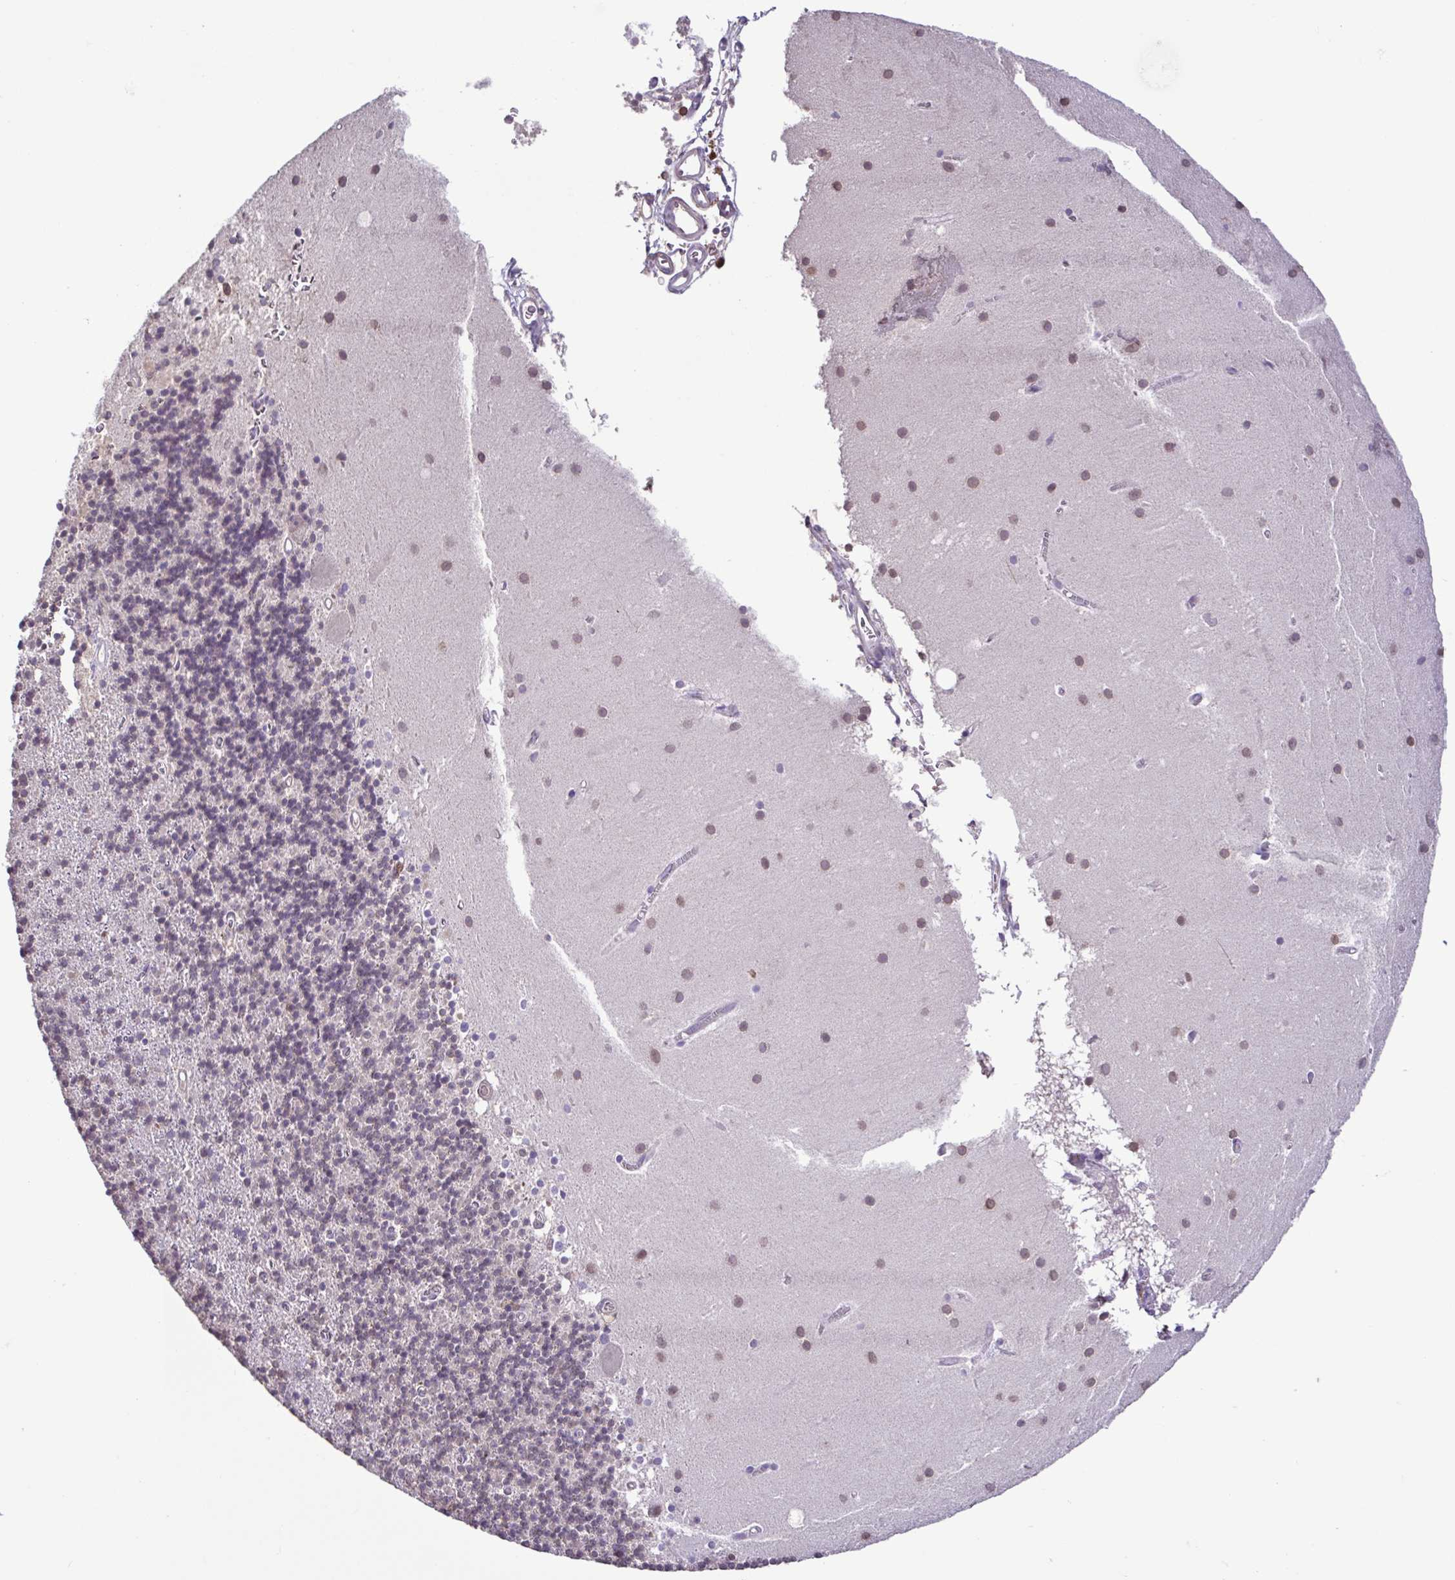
{"staining": {"intensity": "weak", "quantity": ">75%", "location": "nuclear"}, "tissue": "cerebellum", "cell_type": "Cells in granular layer", "image_type": "normal", "snomed": [{"axis": "morphology", "description": "Normal tissue, NOS"}, {"axis": "topography", "description": "Cerebellum"}], "caption": "This histopathology image reveals immunohistochemistry staining of benign cerebellum, with low weak nuclear positivity in about >75% of cells in granular layer.", "gene": "ACTRT3", "patient": {"sex": "male", "age": 70}}